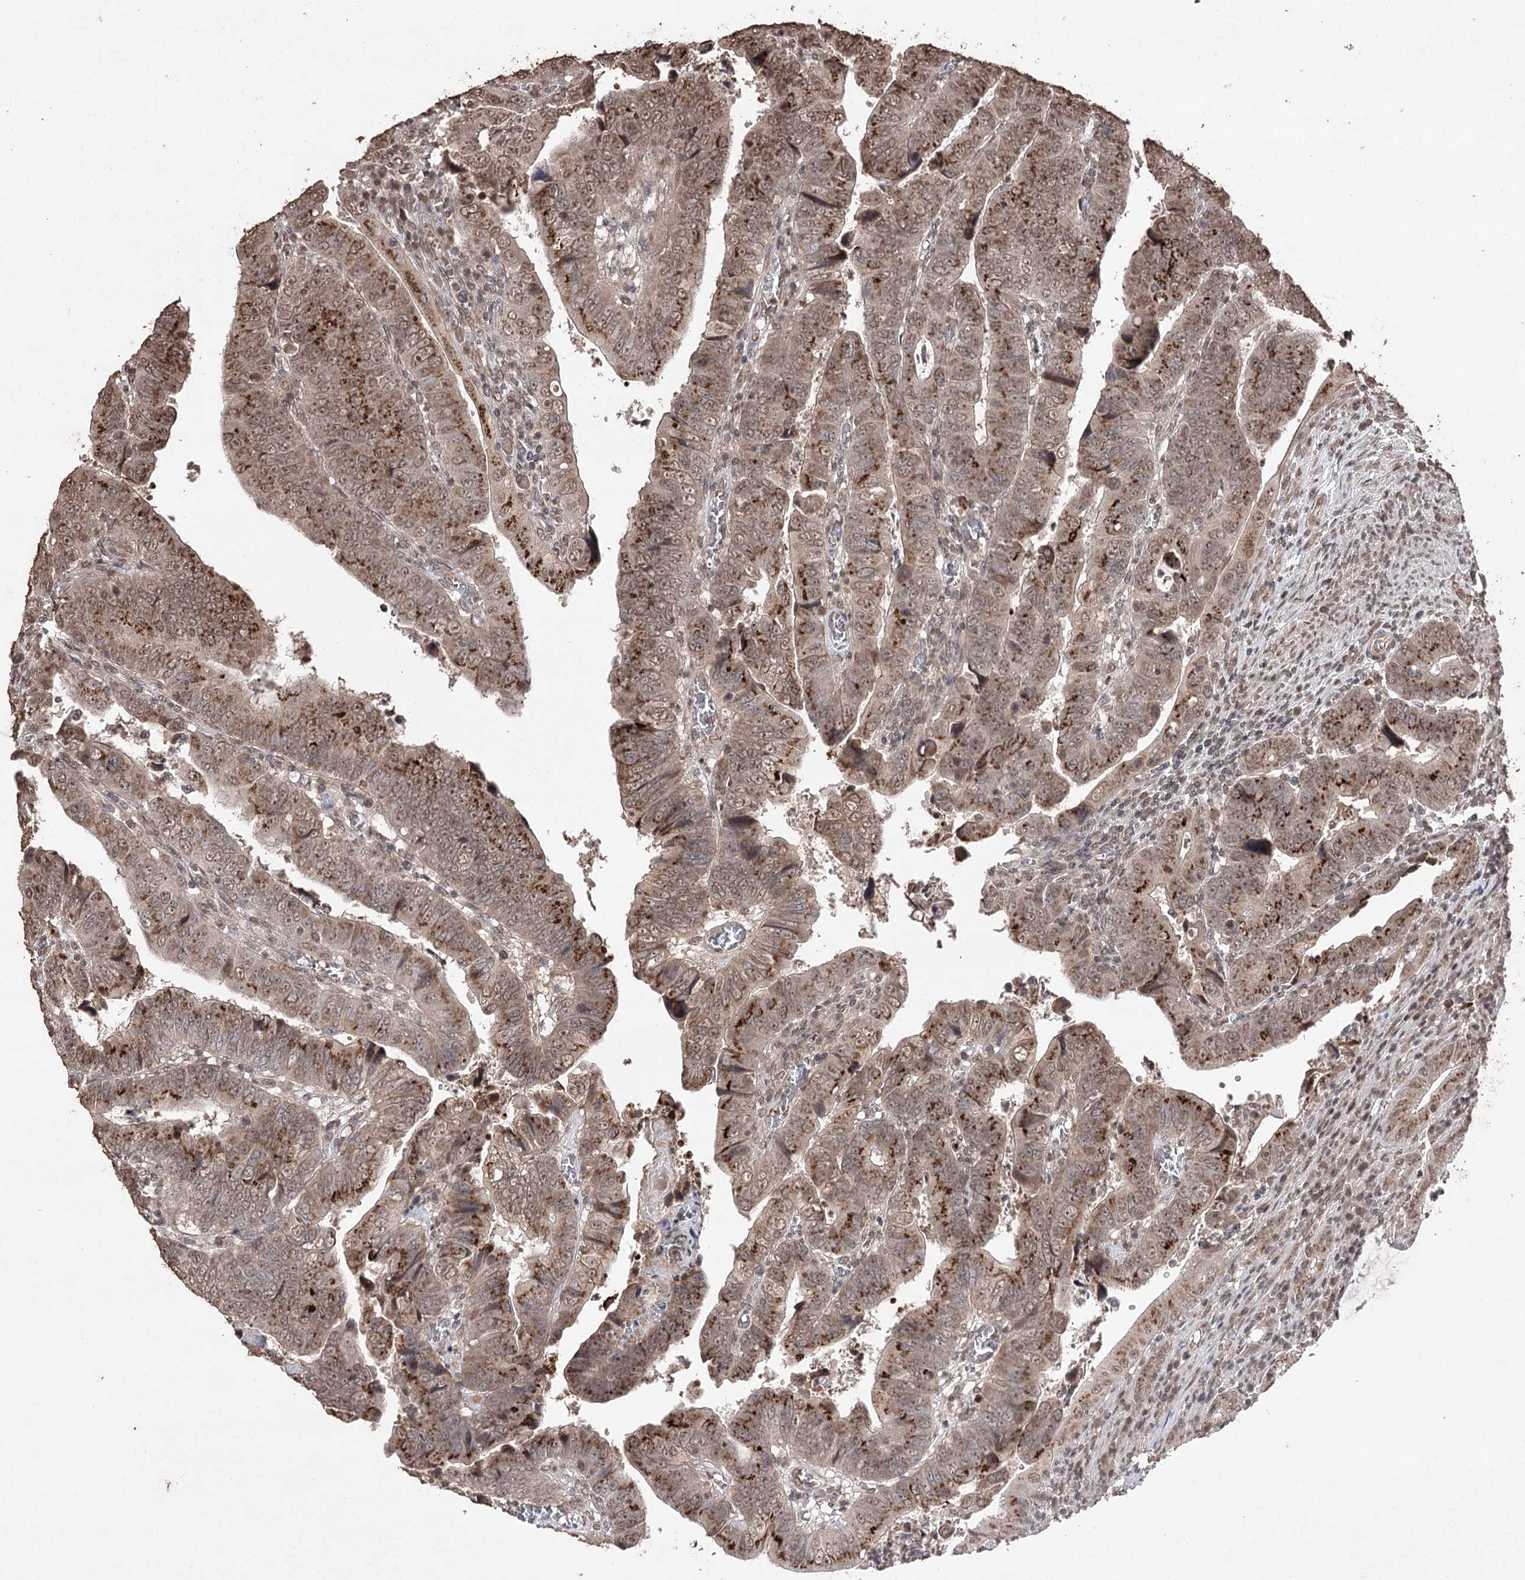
{"staining": {"intensity": "moderate", "quantity": ">75%", "location": "cytoplasmic/membranous,nuclear"}, "tissue": "colorectal cancer", "cell_type": "Tumor cells", "image_type": "cancer", "snomed": [{"axis": "morphology", "description": "Normal tissue, NOS"}, {"axis": "morphology", "description": "Adenocarcinoma, NOS"}, {"axis": "topography", "description": "Rectum"}], "caption": "Immunohistochemical staining of human colorectal cancer shows medium levels of moderate cytoplasmic/membranous and nuclear staining in approximately >75% of tumor cells. Nuclei are stained in blue.", "gene": "ATG14", "patient": {"sex": "female", "age": 65}}